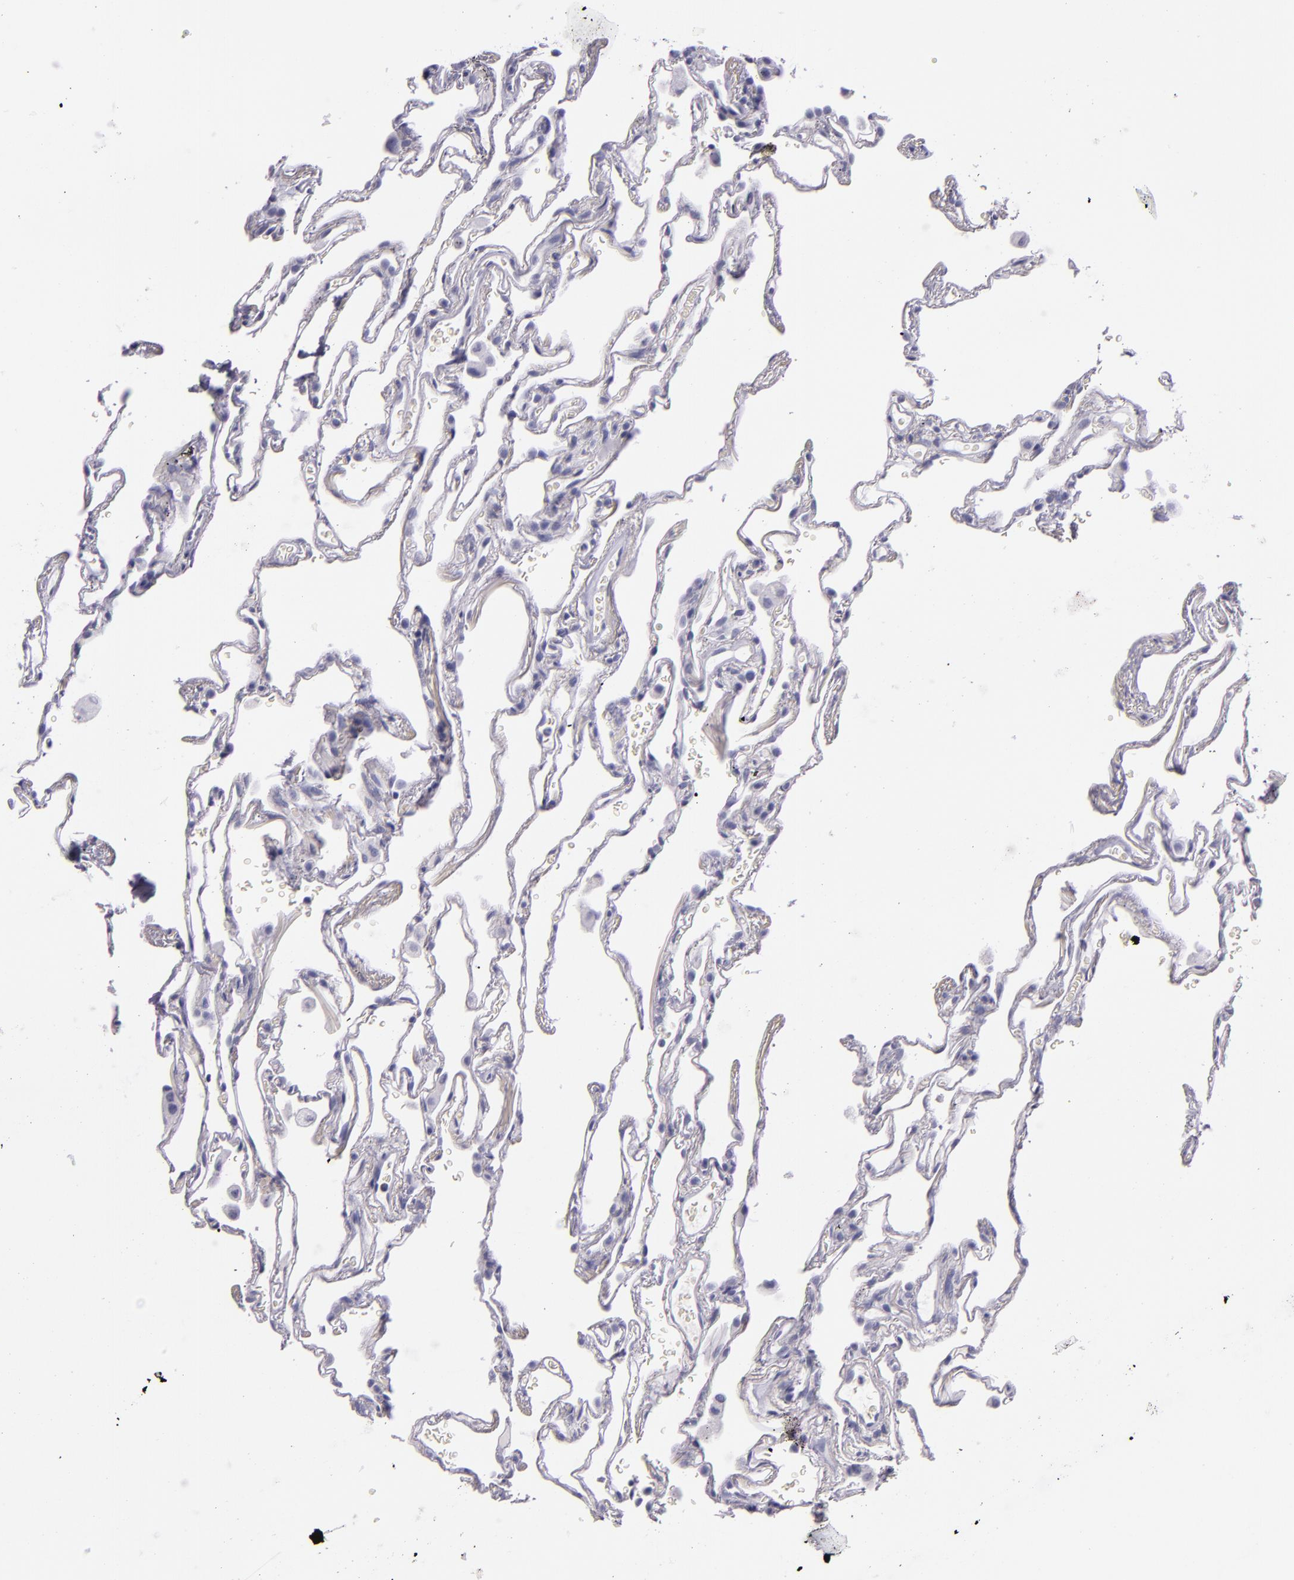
{"staining": {"intensity": "negative", "quantity": "none", "location": "none"}, "tissue": "lung", "cell_type": "Alveolar cells", "image_type": "normal", "snomed": [{"axis": "morphology", "description": "Normal tissue, NOS"}, {"axis": "morphology", "description": "Inflammation, NOS"}, {"axis": "topography", "description": "Lung"}], "caption": "The immunohistochemistry image has no significant staining in alveolar cells of lung. Nuclei are stained in blue.", "gene": "INA", "patient": {"sex": "male", "age": 69}}